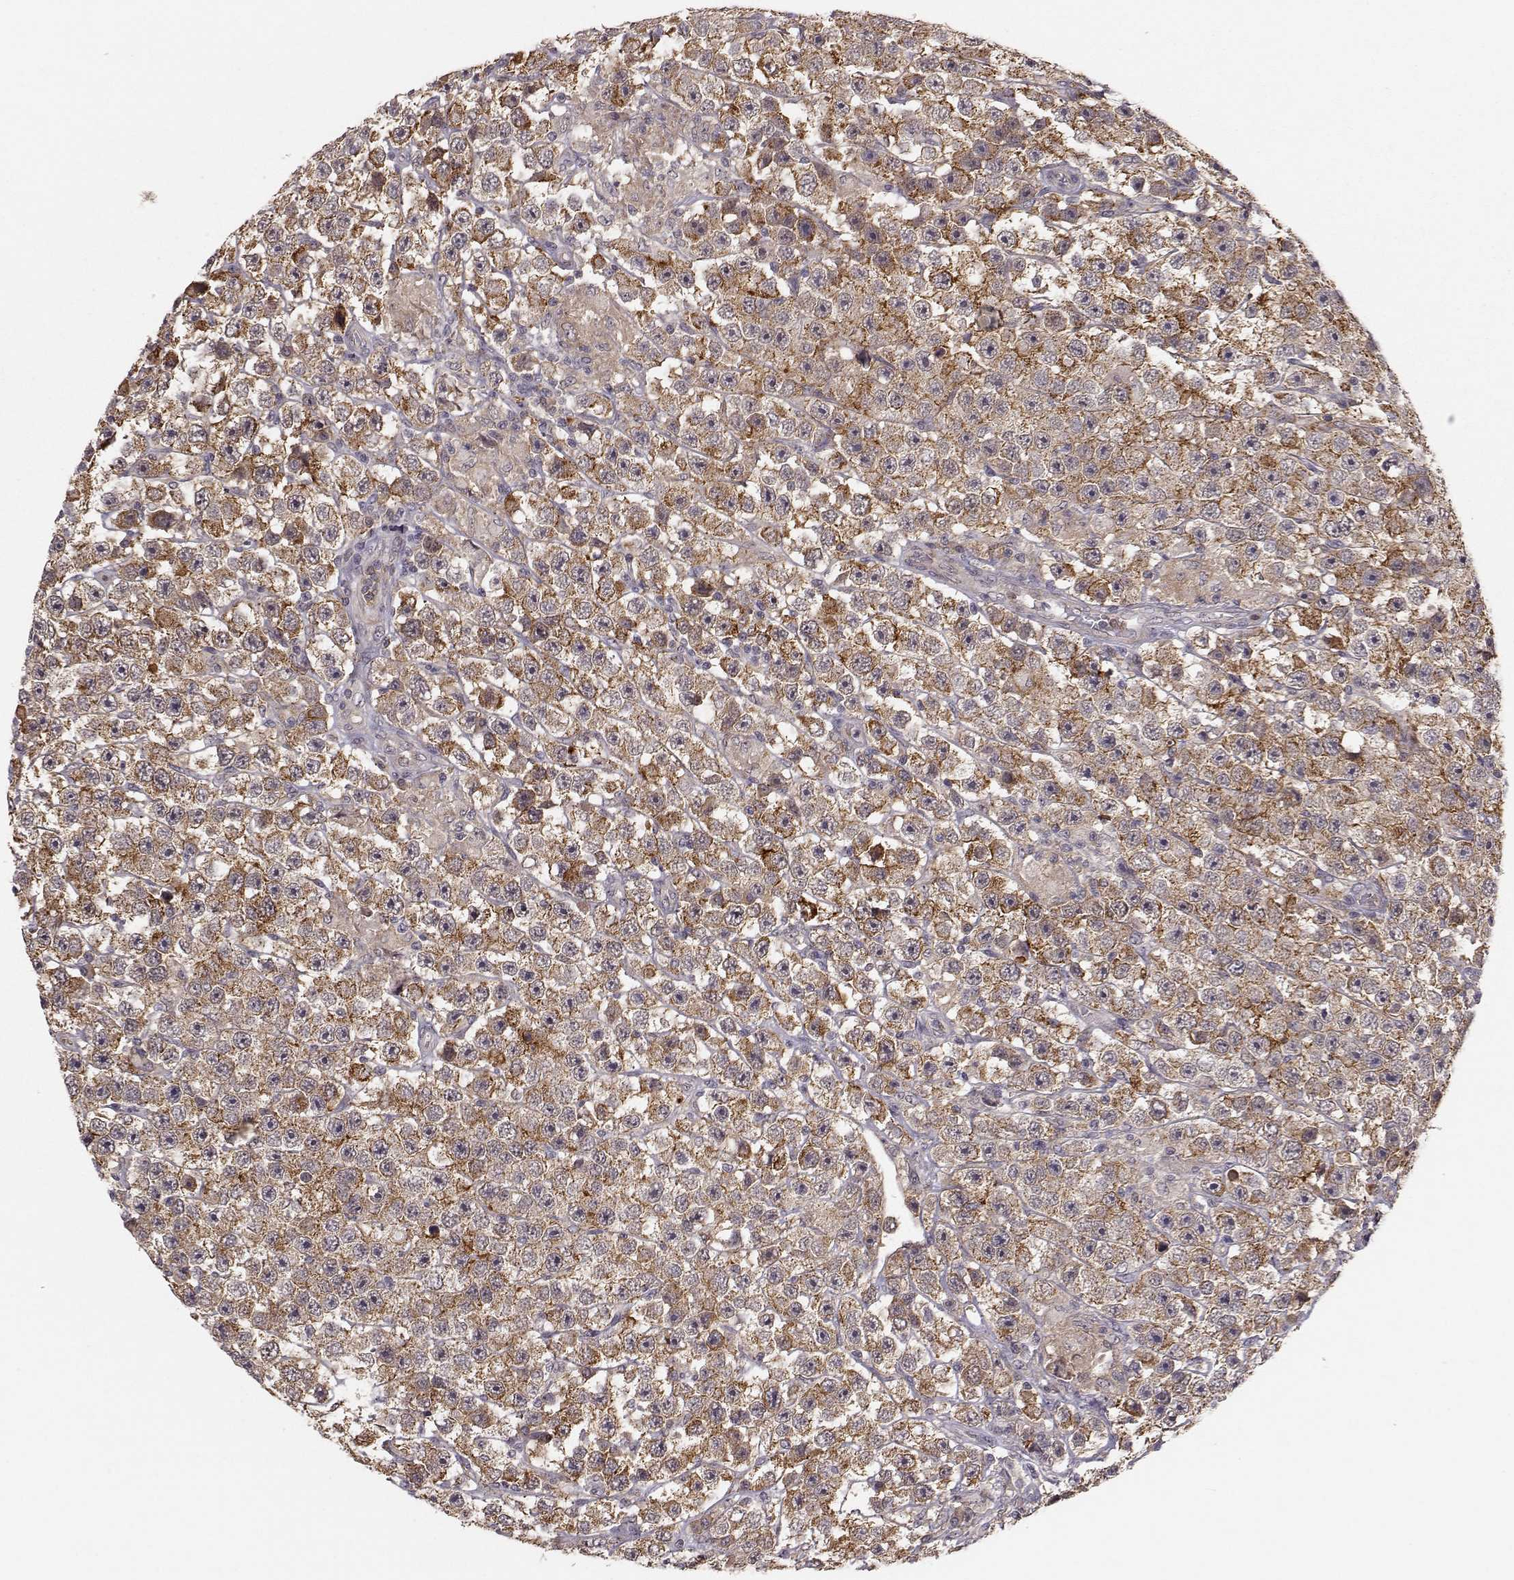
{"staining": {"intensity": "moderate", "quantity": ">75%", "location": "cytoplasmic/membranous"}, "tissue": "testis cancer", "cell_type": "Tumor cells", "image_type": "cancer", "snomed": [{"axis": "morphology", "description": "Seminoma, NOS"}, {"axis": "topography", "description": "Testis"}], "caption": "Brown immunohistochemical staining in human testis cancer (seminoma) displays moderate cytoplasmic/membranous positivity in about >75% of tumor cells. (IHC, brightfield microscopy, high magnification).", "gene": "PLEKHG3", "patient": {"sex": "male", "age": 45}}